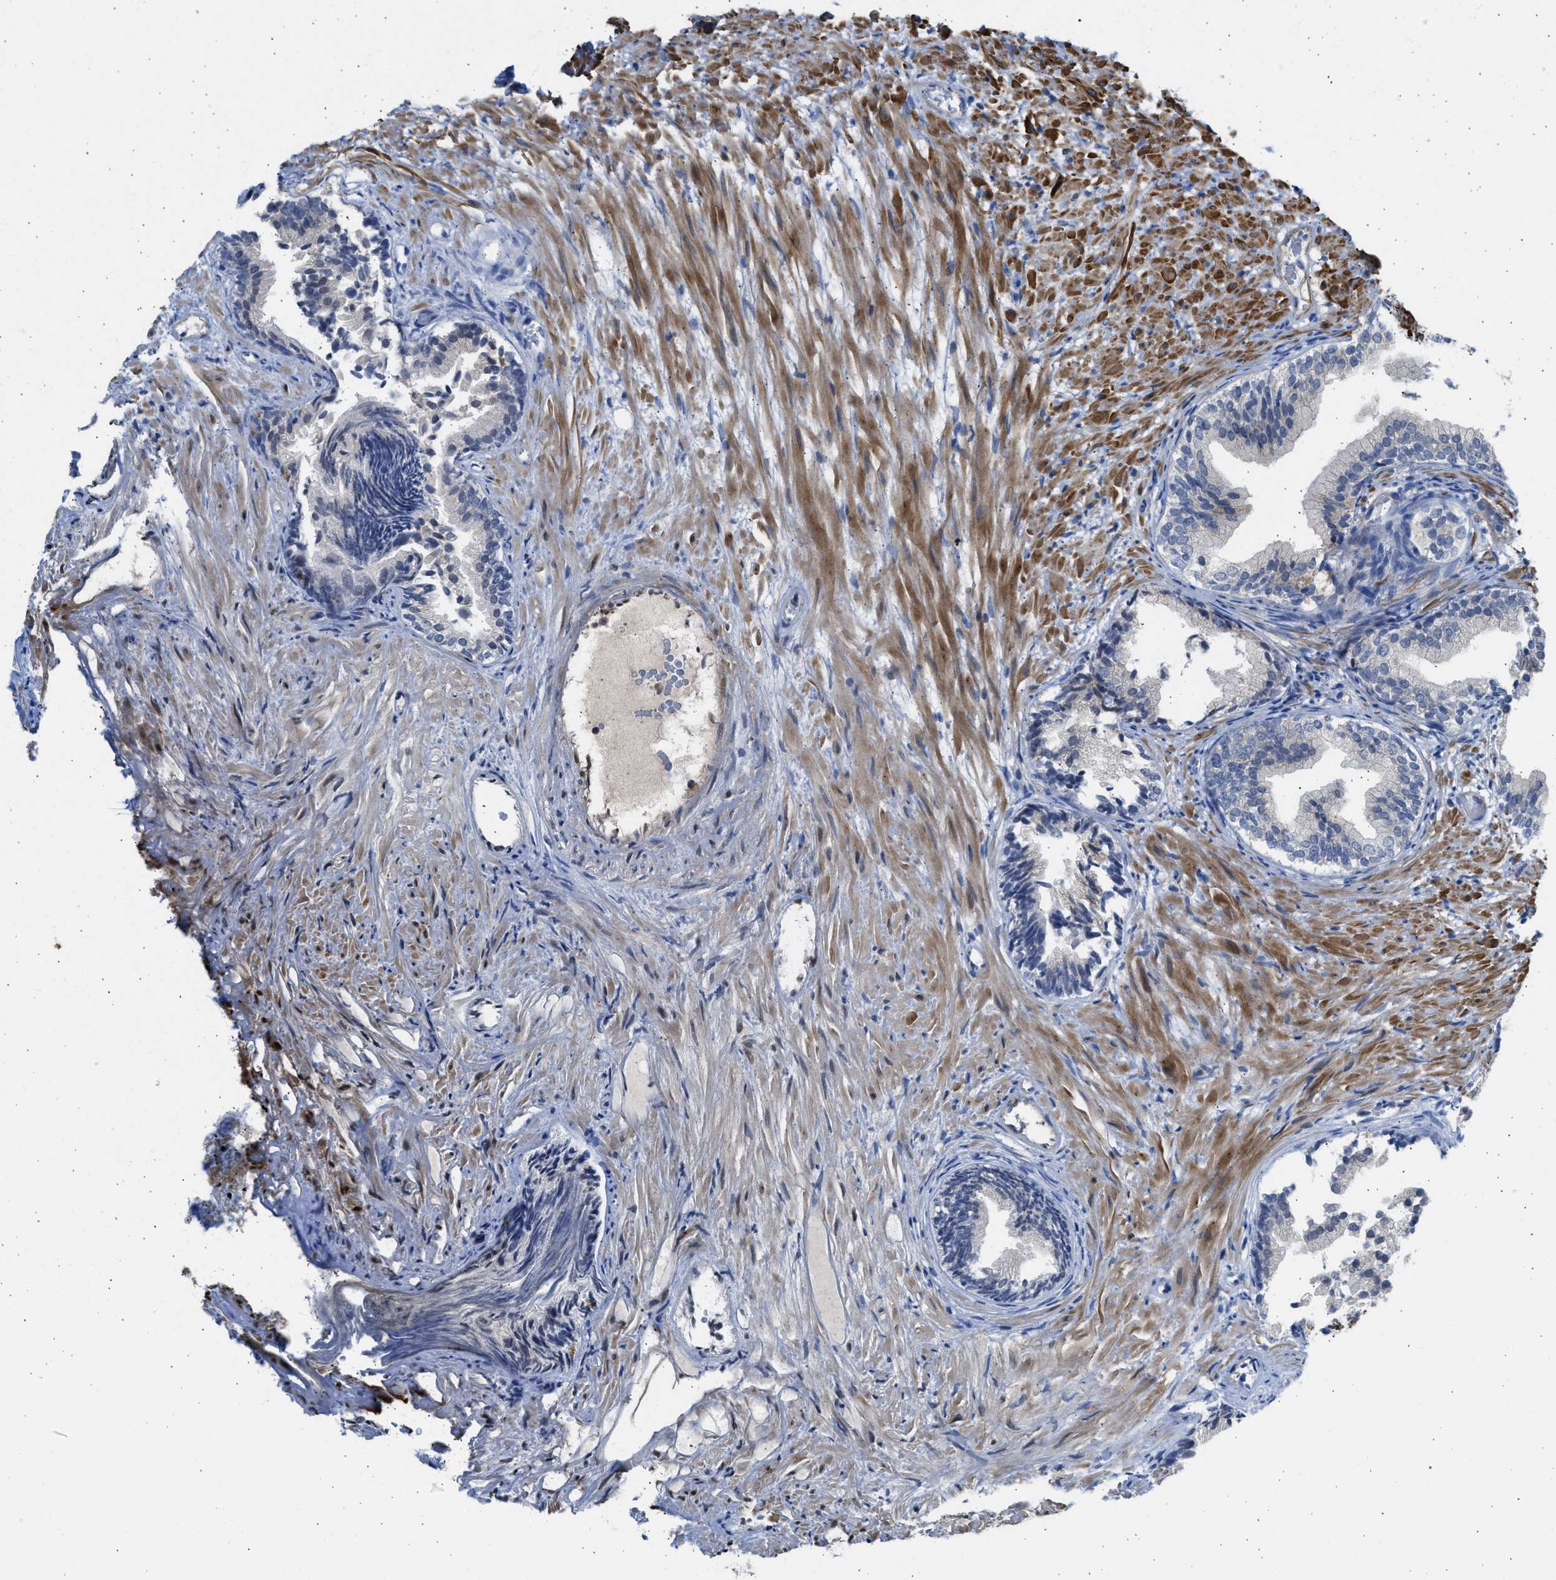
{"staining": {"intensity": "negative", "quantity": "none", "location": "none"}, "tissue": "prostate", "cell_type": "Glandular cells", "image_type": "normal", "snomed": [{"axis": "morphology", "description": "Normal tissue, NOS"}, {"axis": "topography", "description": "Prostate"}], "caption": "Glandular cells show no significant positivity in unremarkable prostate. (Immunohistochemistry (ihc), brightfield microscopy, high magnification).", "gene": "PCNX3", "patient": {"sex": "male", "age": 76}}